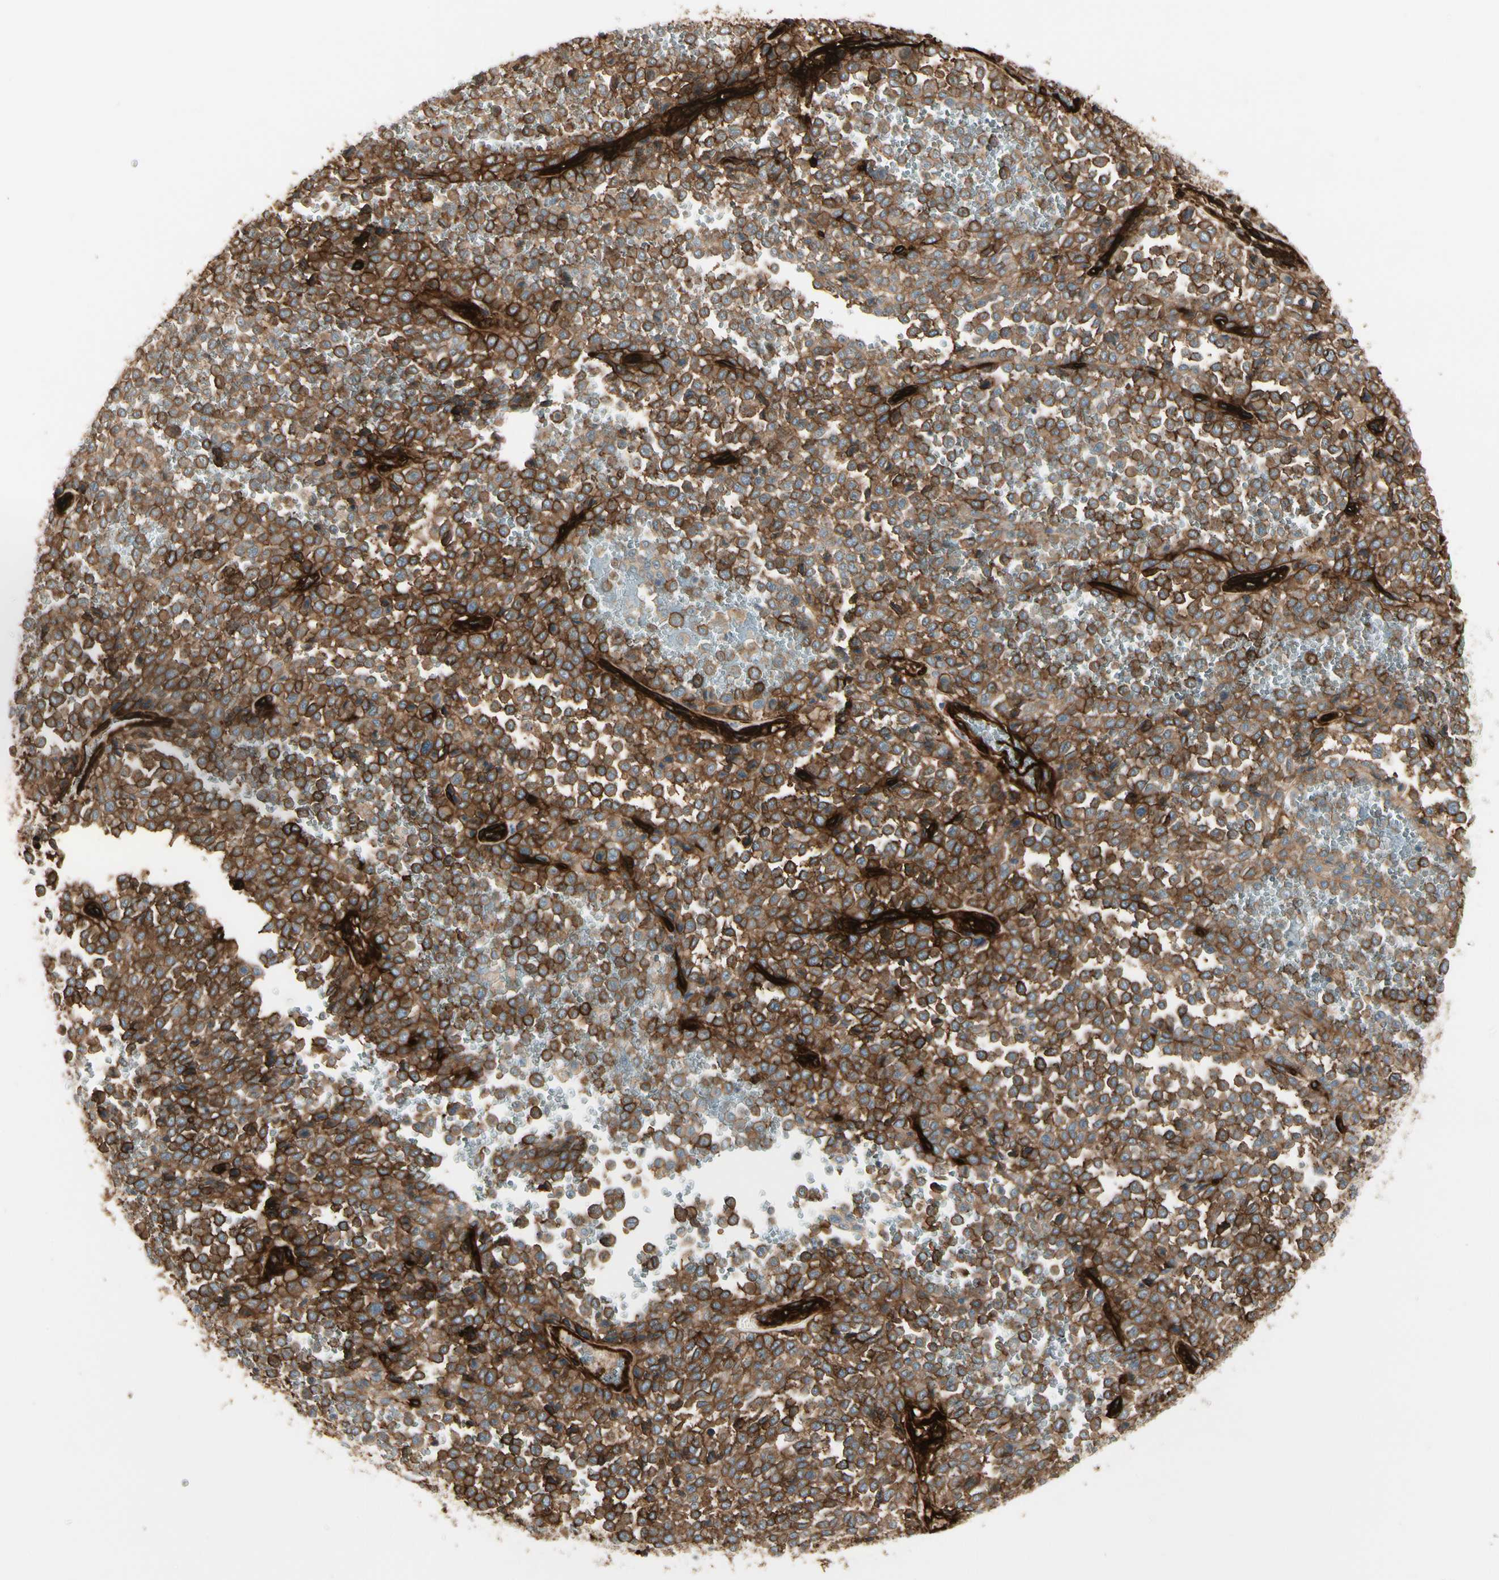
{"staining": {"intensity": "strong", "quantity": ">75%", "location": "cytoplasmic/membranous"}, "tissue": "melanoma", "cell_type": "Tumor cells", "image_type": "cancer", "snomed": [{"axis": "morphology", "description": "Malignant melanoma, Metastatic site"}, {"axis": "topography", "description": "Pancreas"}], "caption": "Melanoma was stained to show a protein in brown. There is high levels of strong cytoplasmic/membranous staining in approximately >75% of tumor cells.", "gene": "MCAM", "patient": {"sex": "female", "age": 30}}